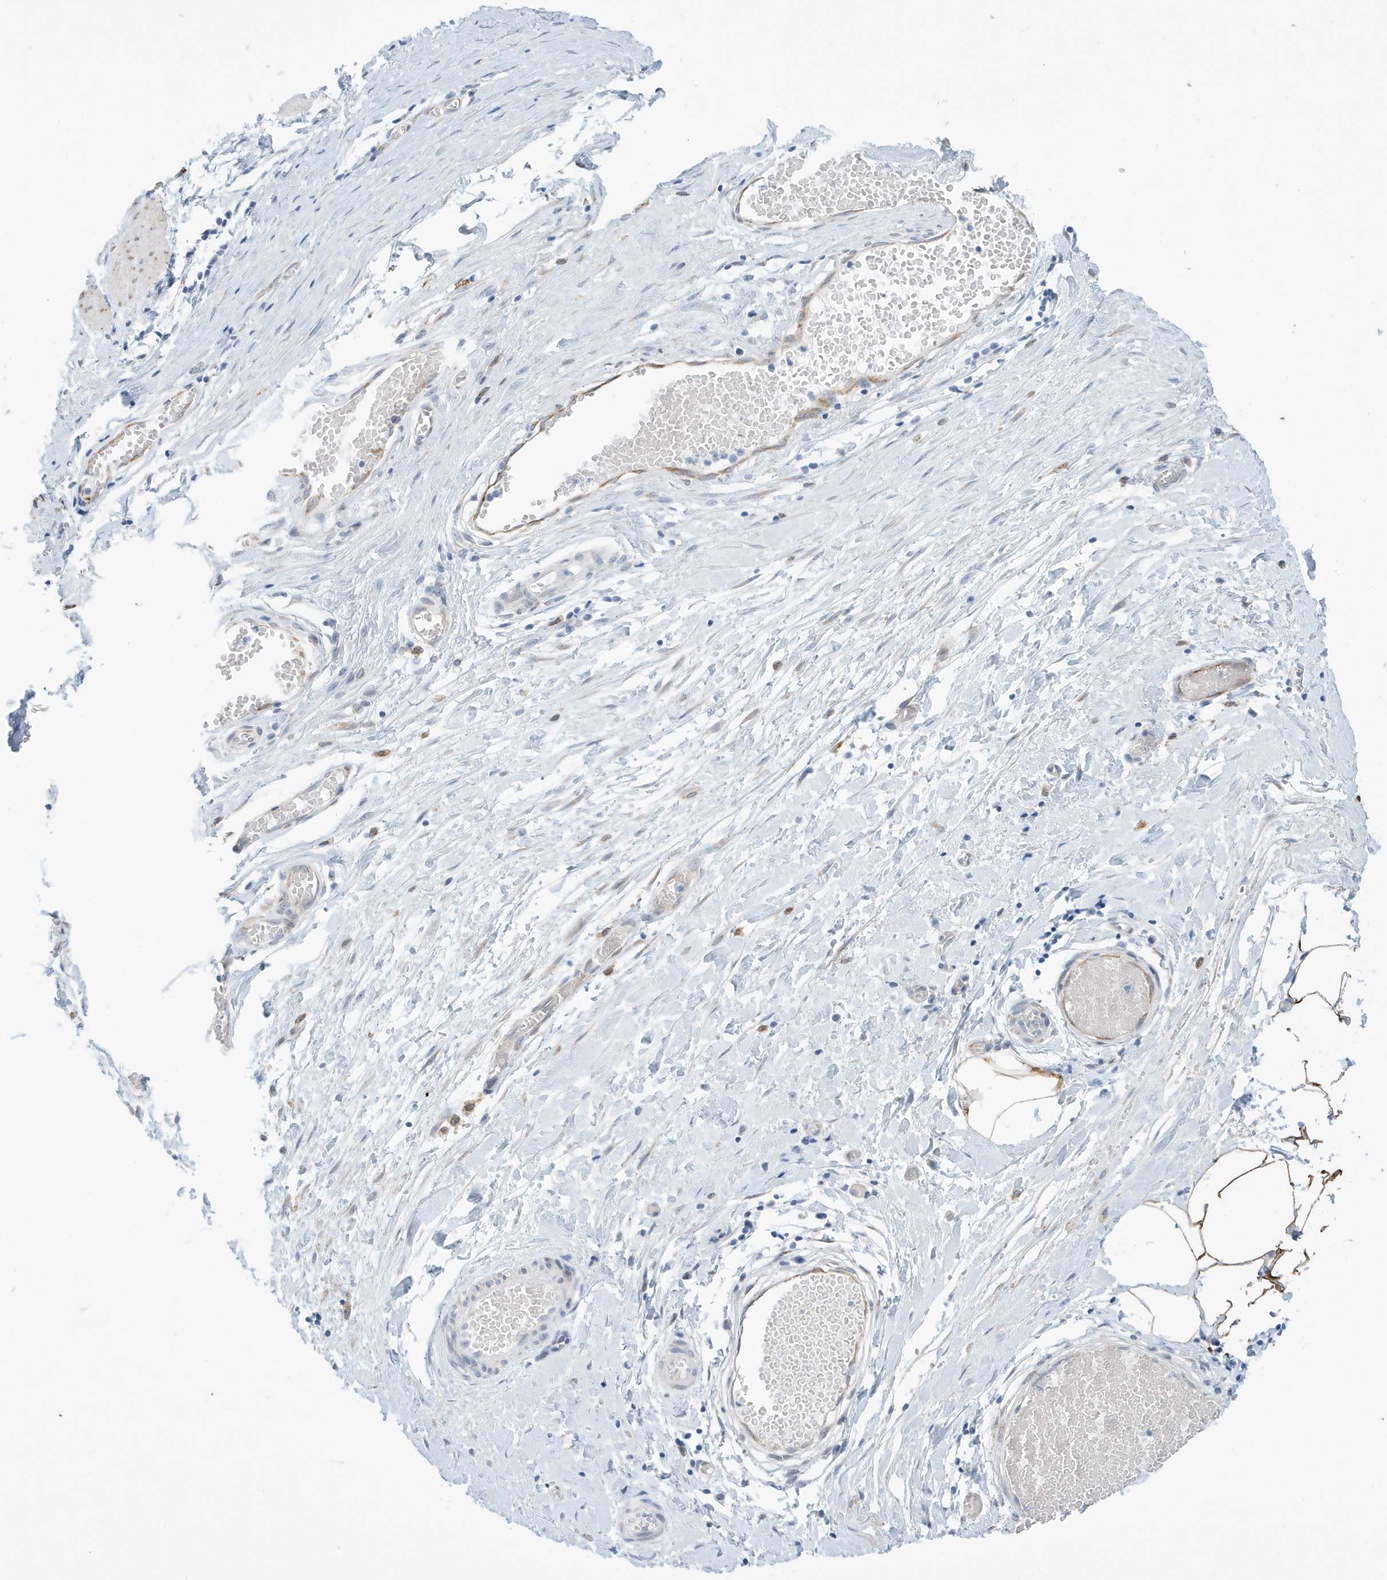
{"staining": {"intensity": "weak", "quantity": "<25%", "location": "cytoplasmic/membranous"}, "tissue": "smooth muscle", "cell_type": "Smooth muscle cells", "image_type": "normal", "snomed": [{"axis": "morphology", "description": "Normal tissue, NOS"}, {"axis": "morphology", "description": "Adenocarcinoma, NOS"}, {"axis": "topography", "description": "Colon"}, {"axis": "topography", "description": "Peripheral nerve tissue"}], "caption": "This is an immunohistochemistry image of benign smooth muscle. There is no staining in smooth muscle cells.", "gene": "SEMA3F", "patient": {"sex": "male", "age": 14}}